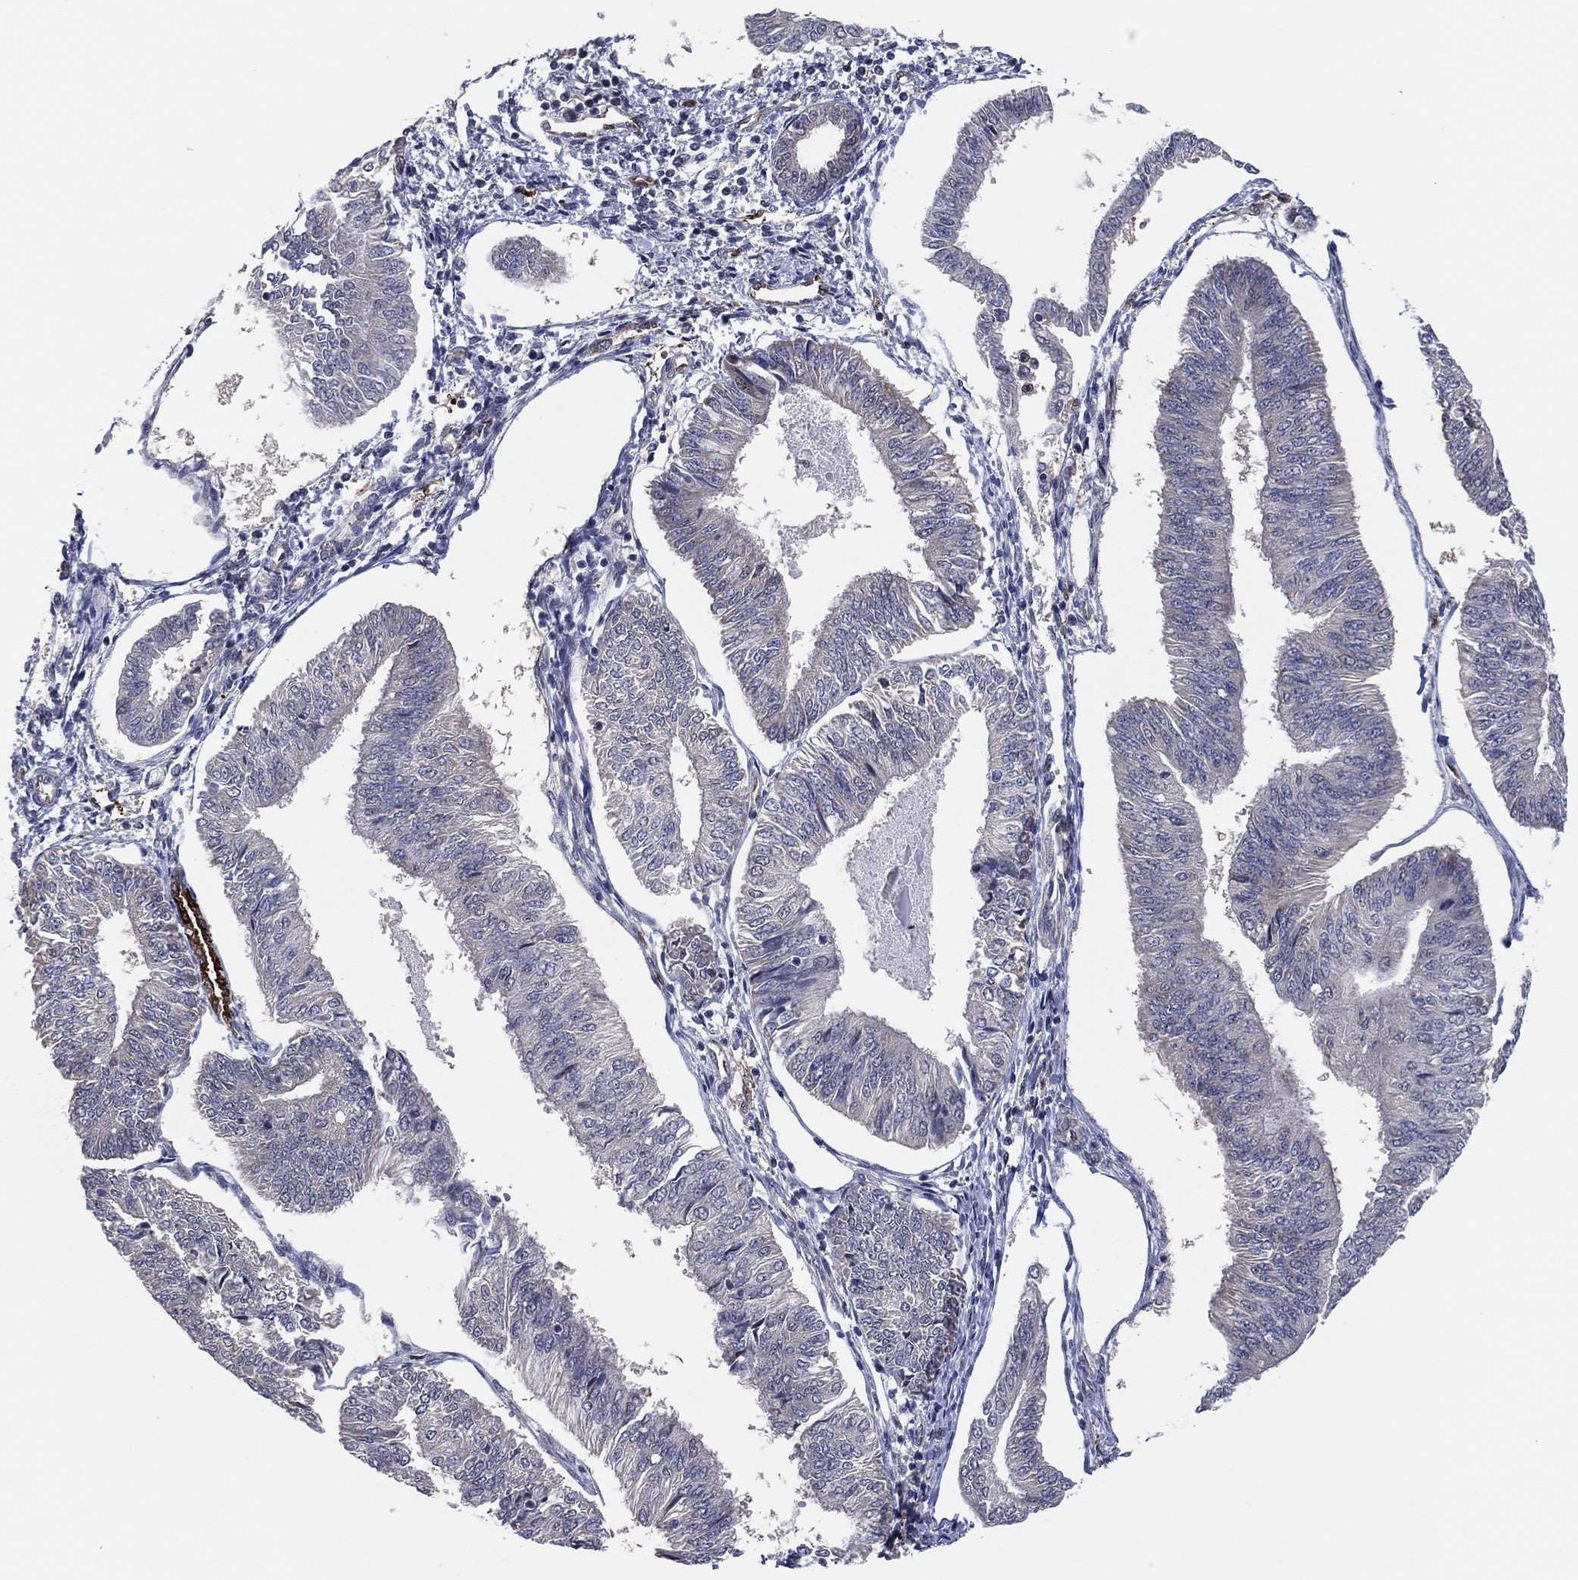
{"staining": {"intensity": "negative", "quantity": "none", "location": "none"}, "tissue": "endometrial cancer", "cell_type": "Tumor cells", "image_type": "cancer", "snomed": [{"axis": "morphology", "description": "Adenocarcinoma, NOS"}, {"axis": "topography", "description": "Endometrium"}], "caption": "An image of human endometrial cancer is negative for staining in tumor cells.", "gene": "SNCG", "patient": {"sex": "female", "age": 58}}